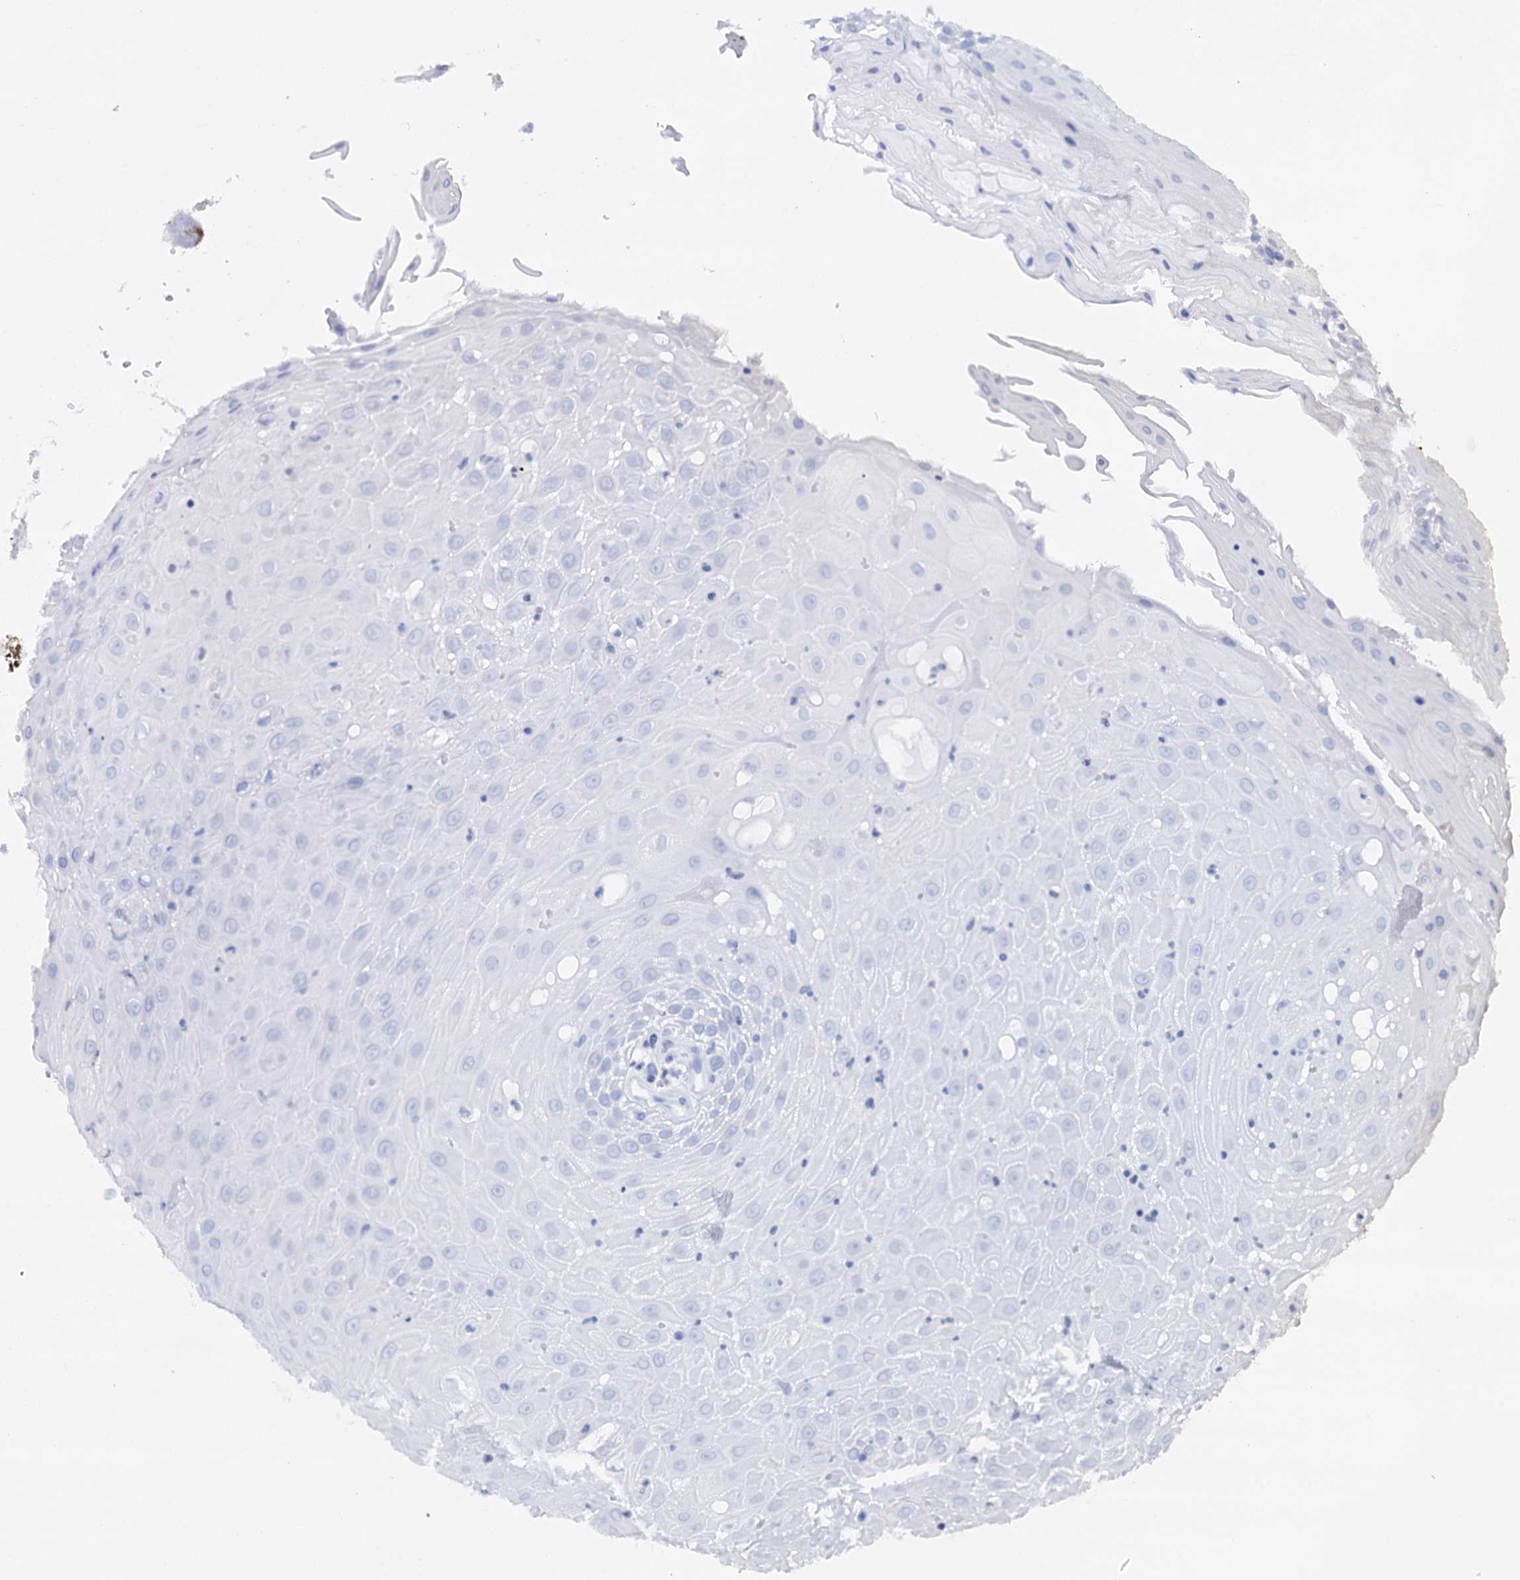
{"staining": {"intensity": "negative", "quantity": "none", "location": "none"}, "tissue": "oral mucosa", "cell_type": "Squamous epithelial cells", "image_type": "normal", "snomed": [{"axis": "morphology", "description": "Normal tissue, NOS"}, {"axis": "topography", "description": "Skeletal muscle"}, {"axis": "topography", "description": "Oral tissue"}, {"axis": "topography", "description": "Salivary gland"}, {"axis": "topography", "description": "Peripheral nerve tissue"}], "caption": "This is an IHC image of benign oral mucosa. There is no positivity in squamous epithelial cells.", "gene": "ANKRD13A", "patient": {"sex": "male", "age": 54}}